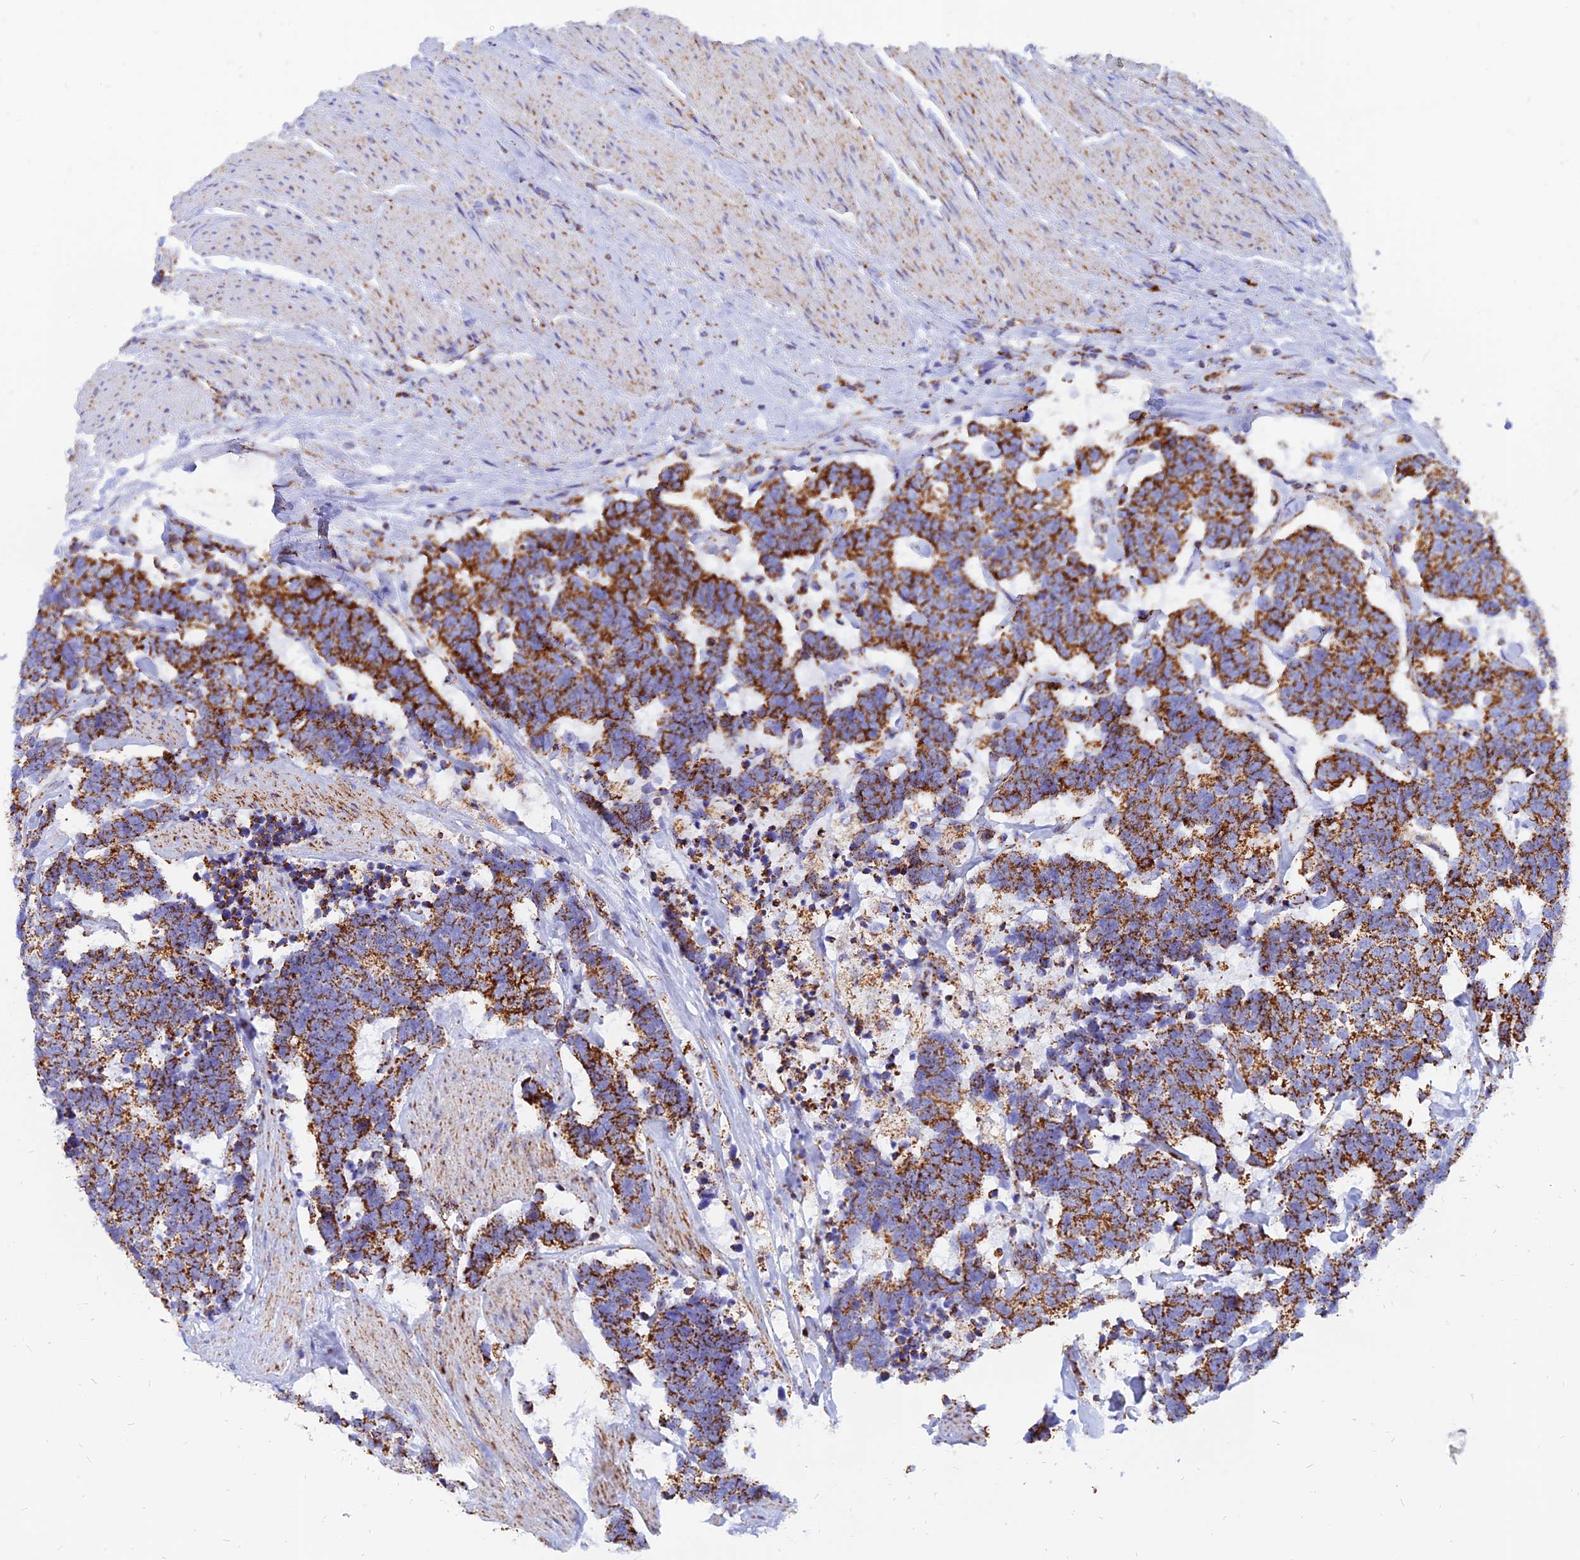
{"staining": {"intensity": "strong", "quantity": ">75%", "location": "cytoplasmic/membranous"}, "tissue": "carcinoid", "cell_type": "Tumor cells", "image_type": "cancer", "snomed": [{"axis": "morphology", "description": "Carcinoma, NOS"}, {"axis": "morphology", "description": "Carcinoid, malignant, NOS"}, {"axis": "topography", "description": "Urinary bladder"}], "caption": "Immunohistochemical staining of human carcinoid (malignant) reveals strong cytoplasmic/membranous protein staining in about >75% of tumor cells.", "gene": "NDUFB6", "patient": {"sex": "male", "age": 57}}